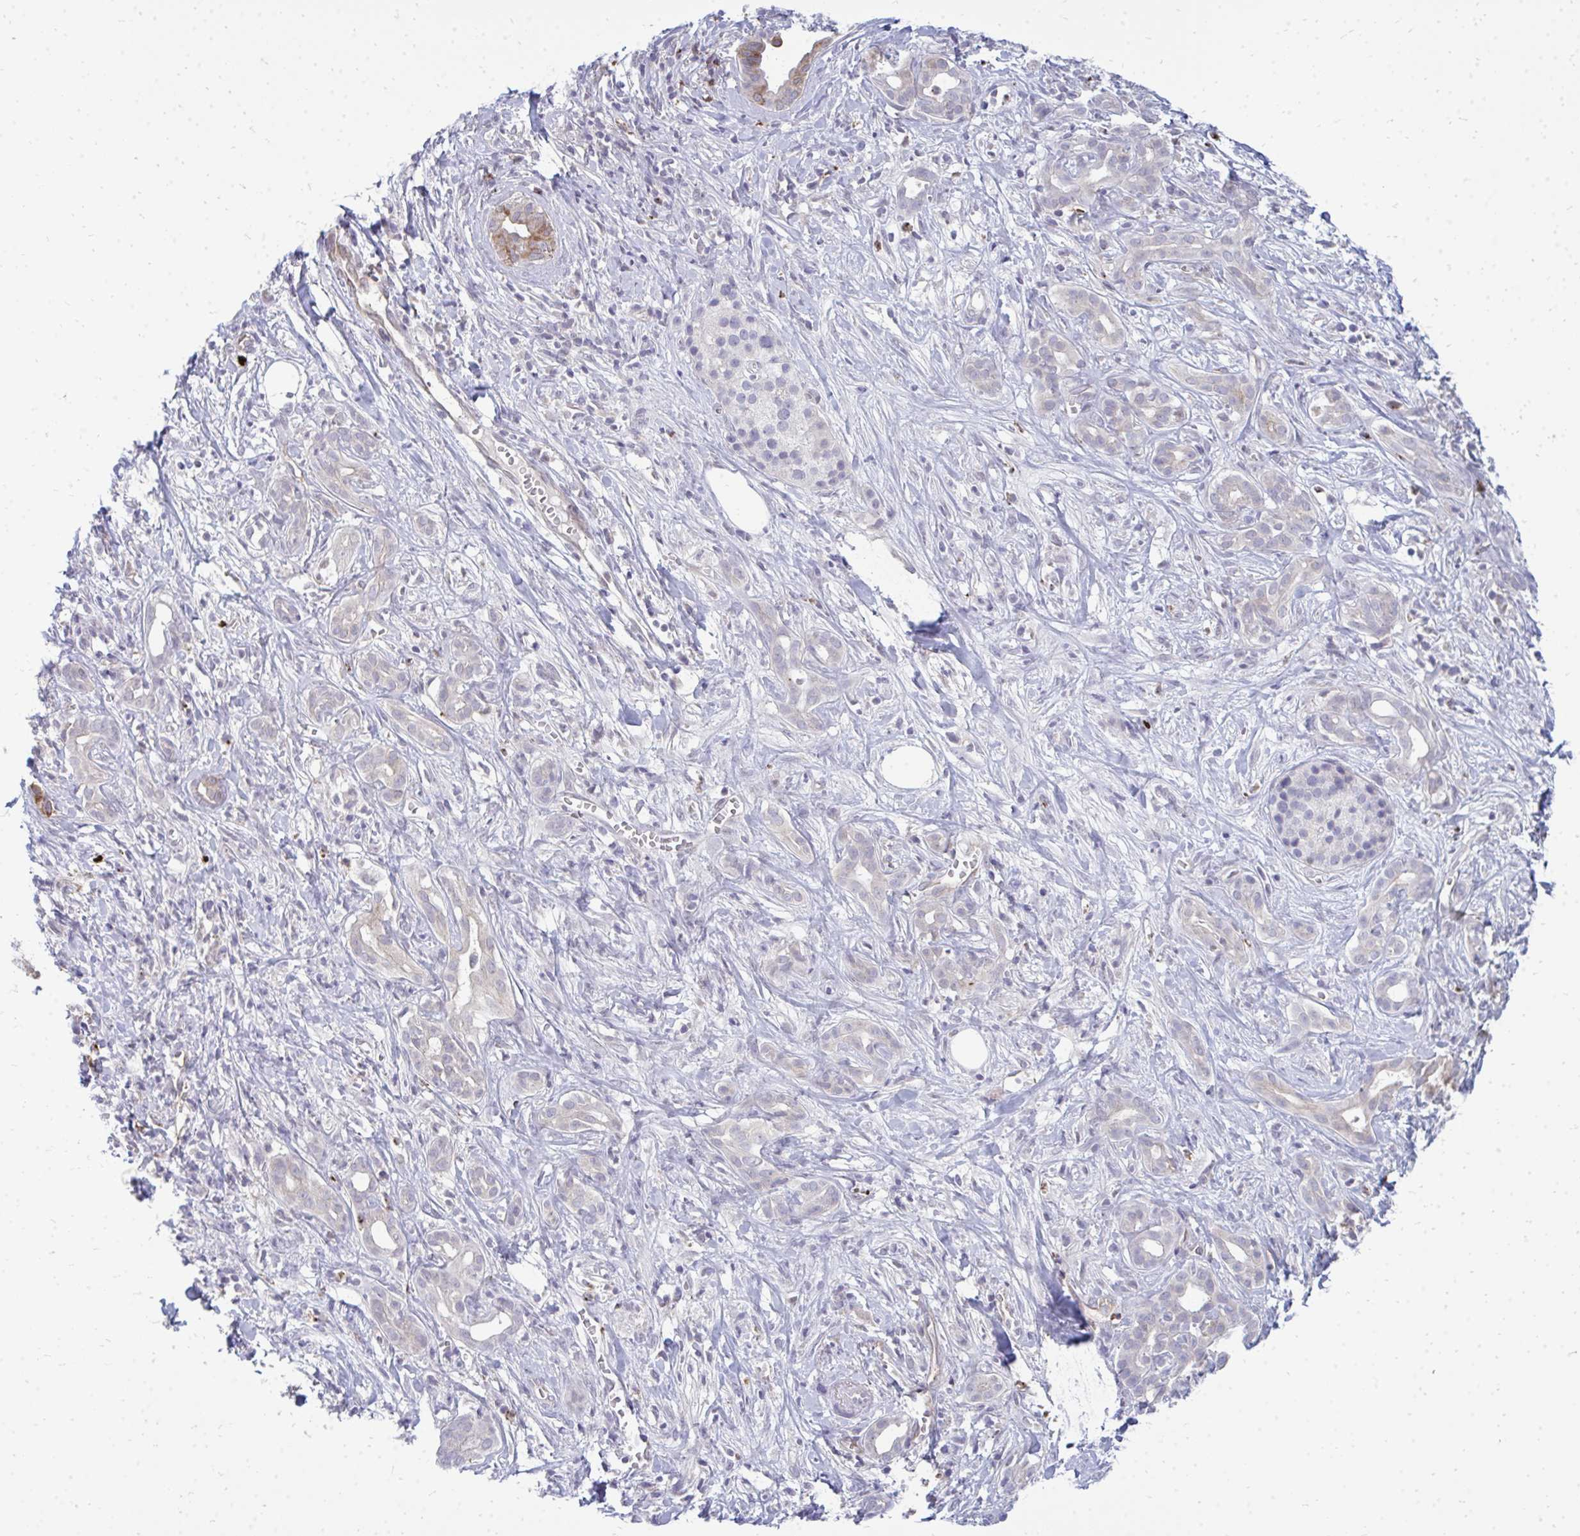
{"staining": {"intensity": "negative", "quantity": "none", "location": "none"}, "tissue": "pancreatic cancer", "cell_type": "Tumor cells", "image_type": "cancer", "snomed": [{"axis": "morphology", "description": "Adenocarcinoma, NOS"}, {"axis": "topography", "description": "Pancreas"}], "caption": "Immunohistochemical staining of human adenocarcinoma (pancreatic) demonstrates no significant staining in tumor cells.", "gene": "ACSL5", "patient": {"sex": "male", "age": 61}}